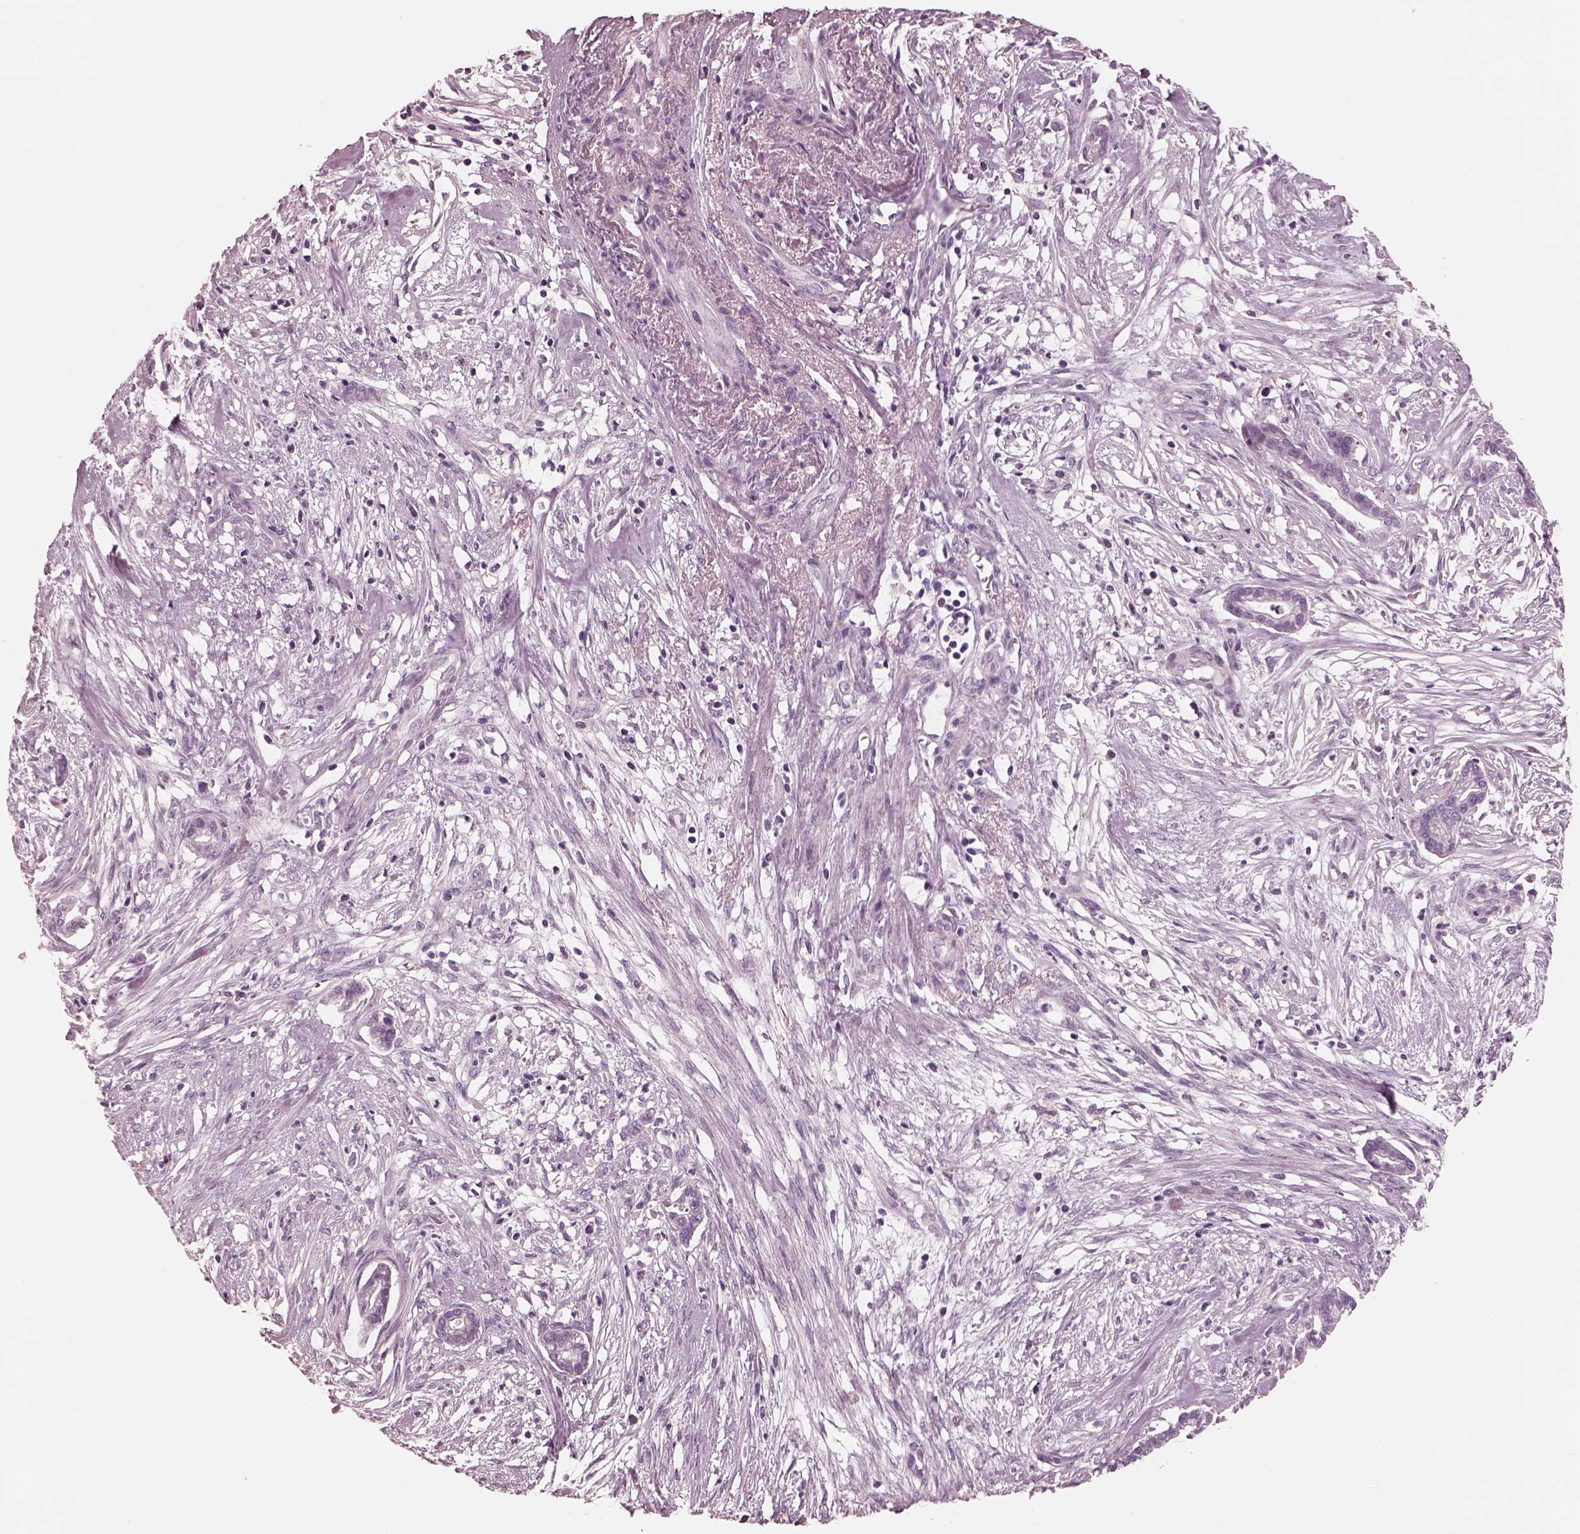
{"staining": {"intensity": "negative", "quantity": "none", "location": "none"}, "tissue": "cervical cancer", "cell_type": "Tumor cells", "image_type": "cancer", "snomed": [{"axis": "morphology", "description": "Adenocarcinoma, NOS"}, {"axis": "topography", "description": "Cervix"}], "caption": "An immunohistochemistry image of cervical cancer (adenocarcinoma) is shown. There is no staining in tumor cells of cervical cancer (adenocarcinoma). Nuclei are stained in blue.", "gene": "CADM2", "patient": {"sex": "female", "age": 62}}